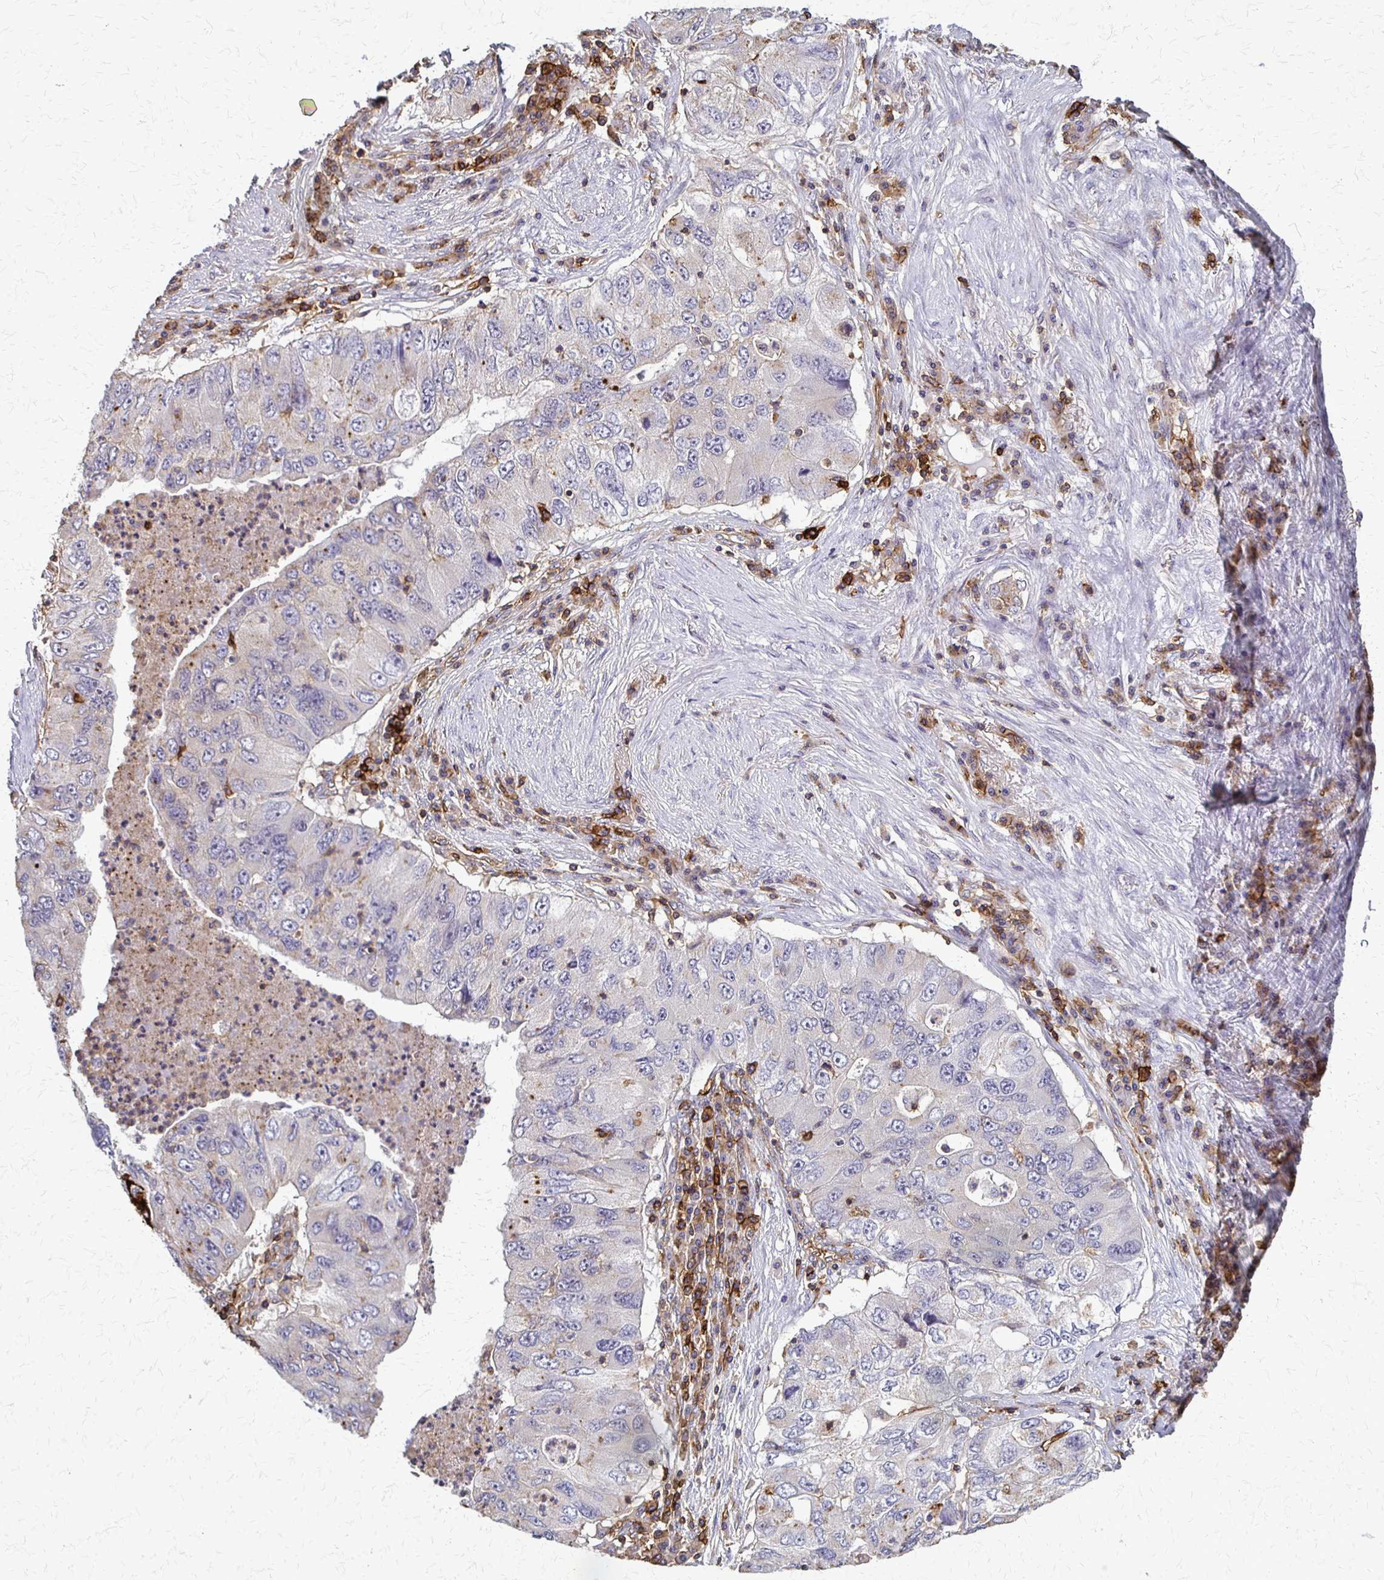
{"staining": {"intensity": "negative", "quantity": "none", "location": "none"}, "tissue": "lung cancer", "cell_type": "Tumor cells", "image_type": "cancer", "snomed": [{"axis": "morphology", "description": "Adenocarcinoma, NOS"}, {"axis": "morphology", "description": "Adenocarcinoma, metastatic, NOS"}, {"axis": "topography", "description": "Lymph node"}, {"axis": "topography", "description": "Lung"}], "caption": "High magnification brightfield microscopy of metastatic adenocarcinoma (lung) stained with DAB (3,3'-diaminobenzidine) (brown) and counterstained with hematoxylin (blue): tumor cells show no significant expression.", "gene": "SLC9A9", "patient": {"sex": "female", "age": 54}}